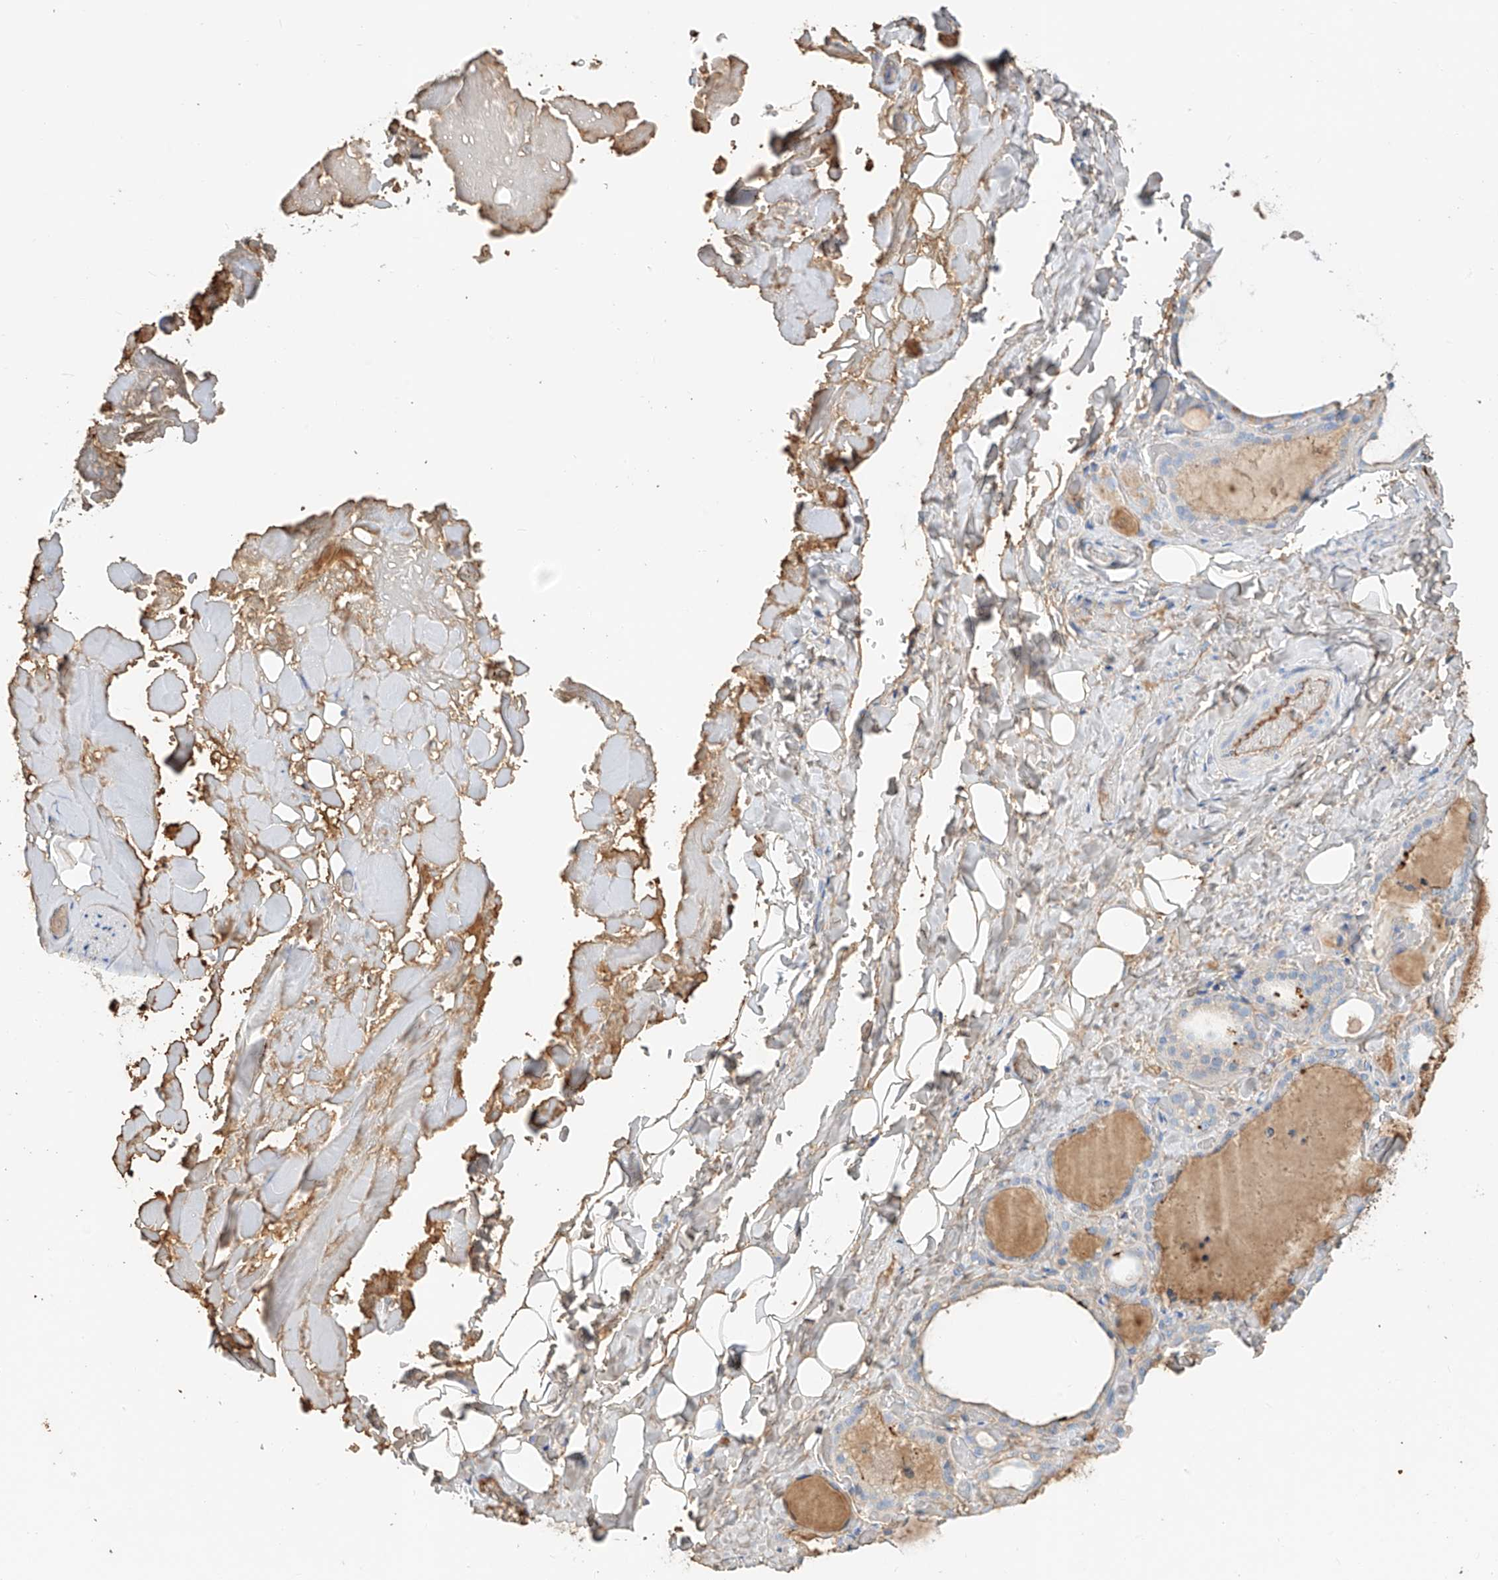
{"staining": {"intensity": "negative", "quantity": "none", "location": "none"}, "tissue": "thyroid gland", "cell_type": "Glandular cells", "image_type": "normal", "snomed": [{"axis": "morphology", "description": "Normal tissue, NOS"}, {"axis": "topography", "description": "Thyroid gland"}], "caption": "An immunohistochemistry histopathology image of normal thyroid gland is shown. There is no staining in glandular cells of thyroid gland. (DAB immunohistochemistry, high magnification).", "gene": "ZFP30", "patient": {"sex": "female", "age": 44}}